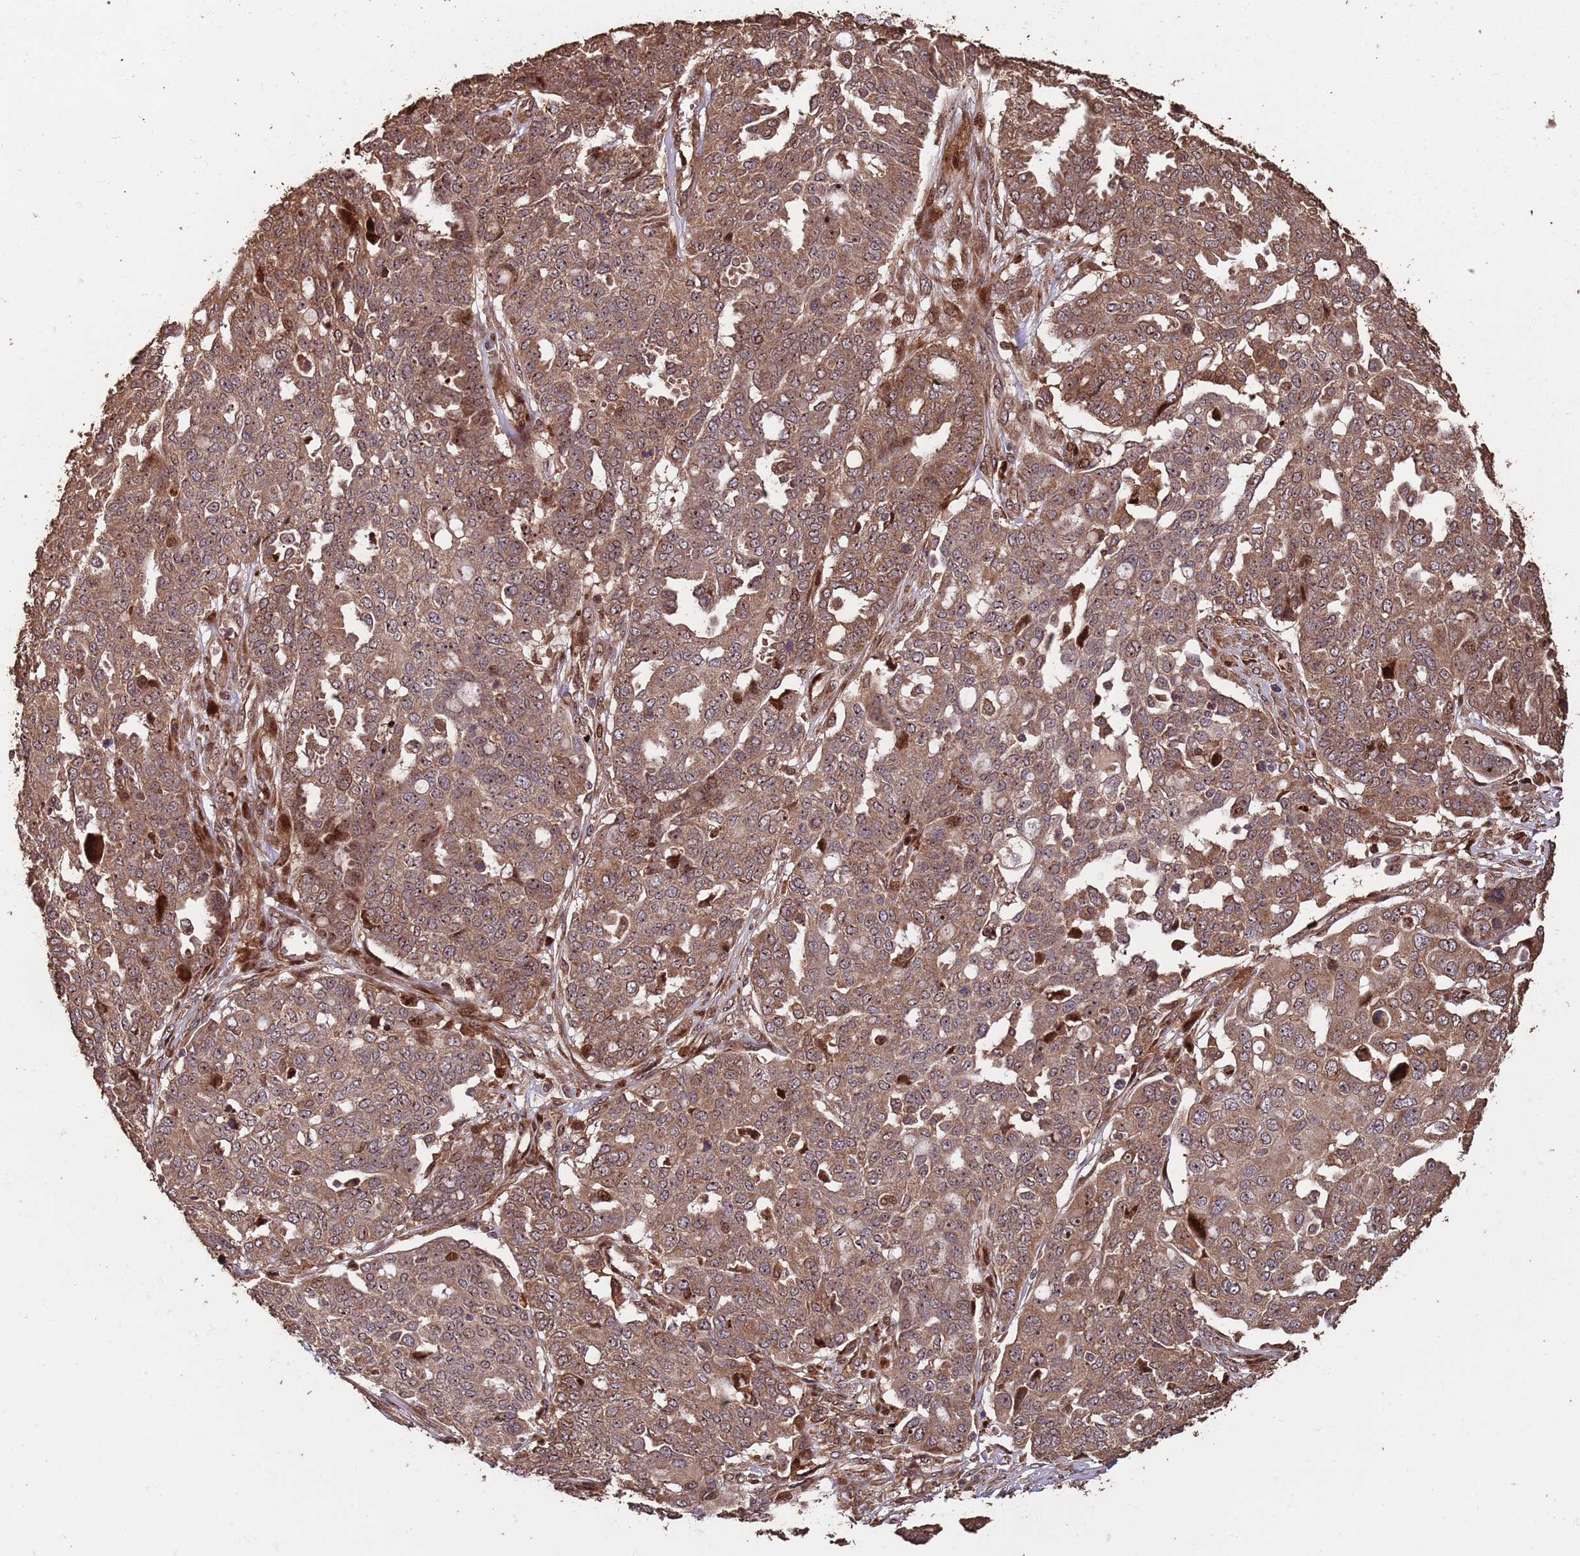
{"staining": {"intensity": "moderate", "quantity": ">75%", "location": "cytoplasmic/membranous,nuclear"}, "tissue": "ovarian cancer", "cell_type": "Tumor cells", "image_type": "cancer", "snomed": [{"axis": "morphology", "description": "Cystadenocarcinoma, serous, NOS"}, {"axis": "topography", "description": "Soft tissue"}, {"axis": "topography", "description": "Ovary"}], "caption": "A high-resolution histopathology image shows IHC staining of serous cystadenocarcinoma (ovarian), which shows moderate cytoplasmic/membranous and nuclear positivity in about >75% of tumor cells.", "gene": "ZNF428", "patient": {"sex": "female", "age": 57}}